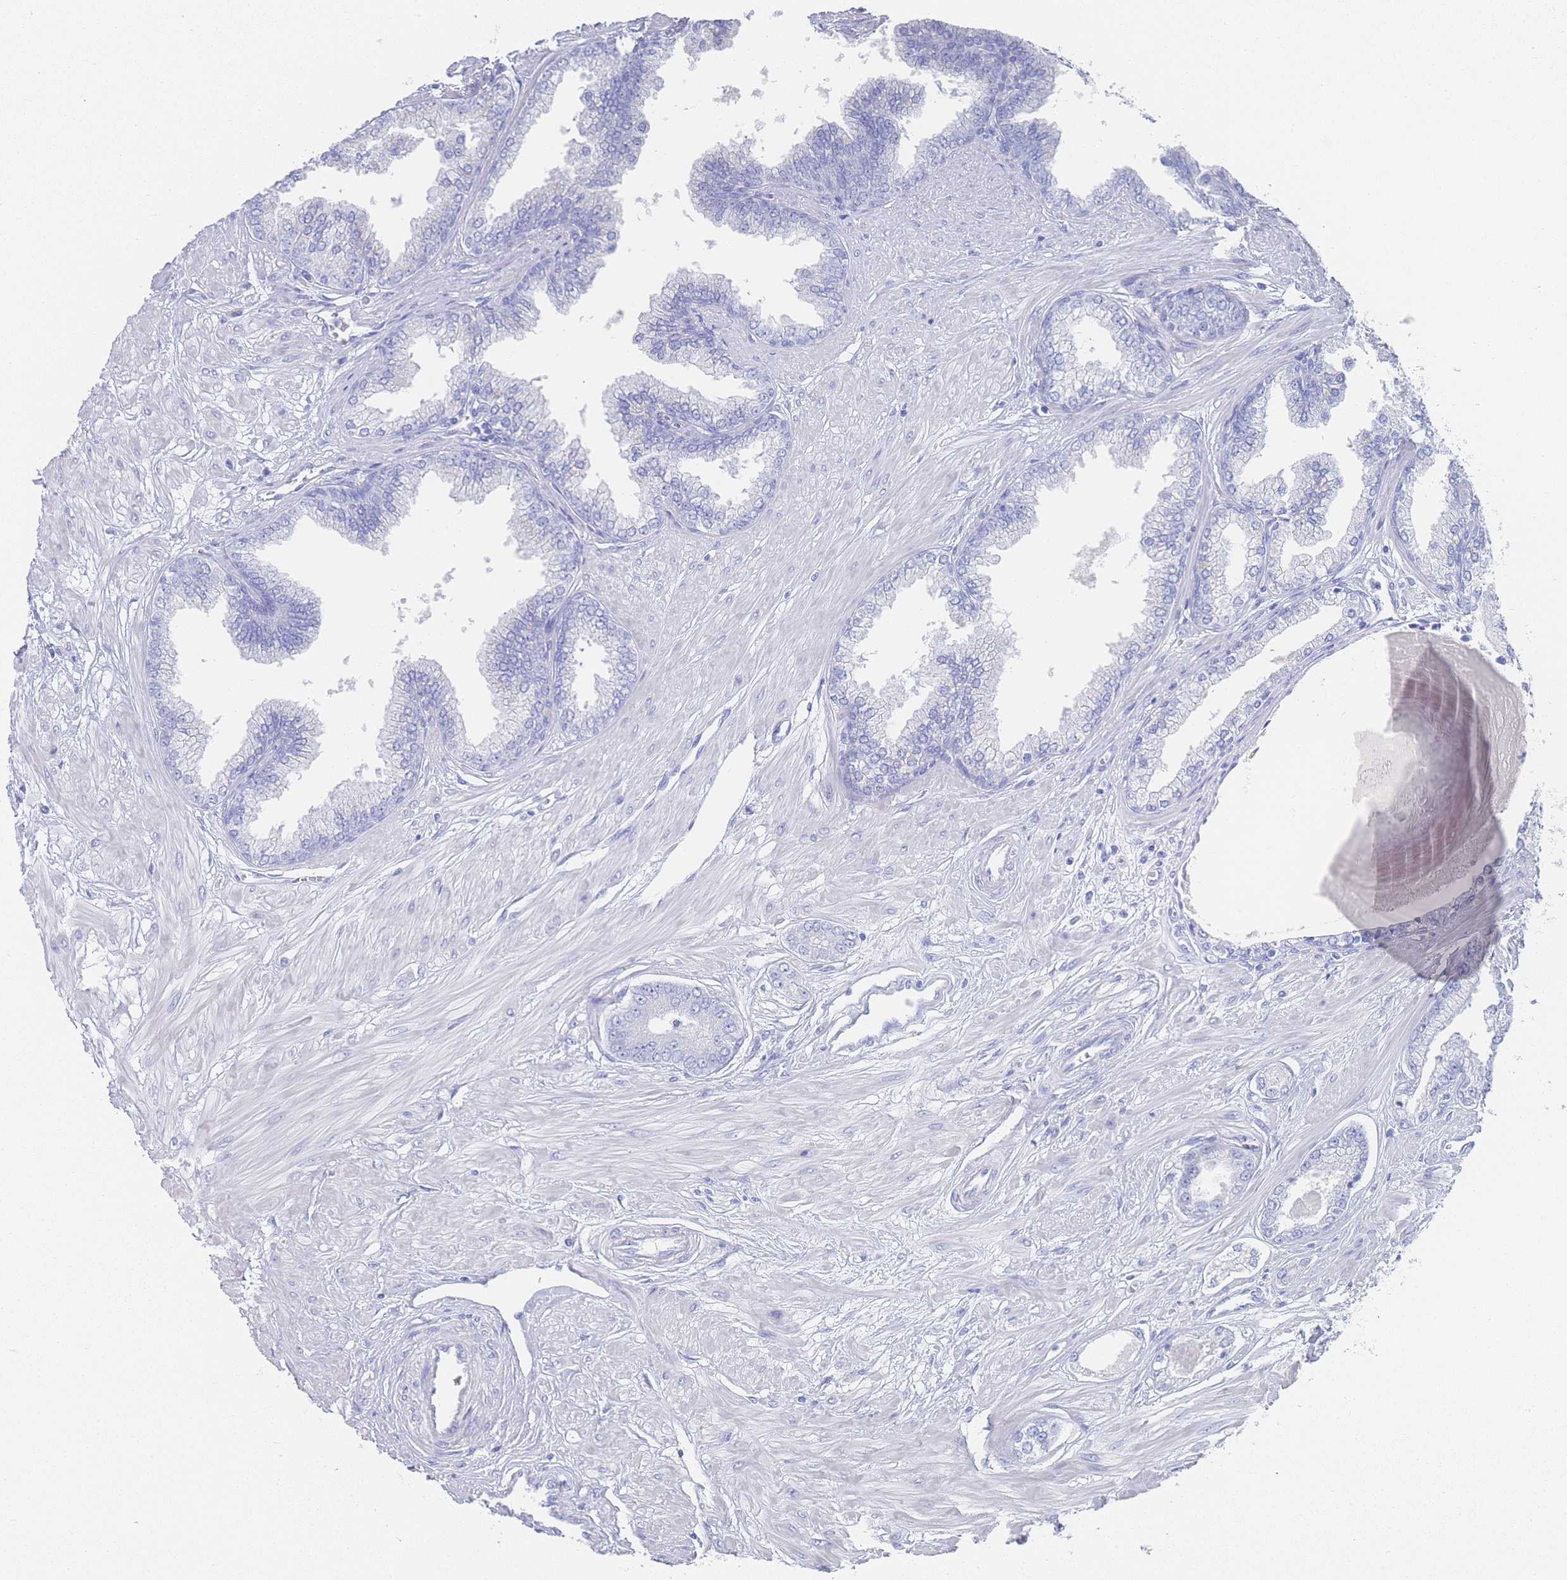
{"staining": {"intensity": "negative", "quantity": "none", "location": "none"}, "tissue": "prostate cancer", "cell_type": "Tumor cells", "image_type": "cancer", "snomed": [{"axis": "morphology", "description": "Adenocarcinoma, Low grade"}, {"axis": "topography", "description": "Prostate"}], "caption": "Prostate cancer was stained to show a protein in brown. There is no significant staining in tumor cells. The staining was performed using DAB to visualize the protein expression in brown, while the nuclei were stained in blue with hematoxylin (Magnification: 20x).", "gene": "LRRC37A", "patient": {"sex": "male", "age": 64}}